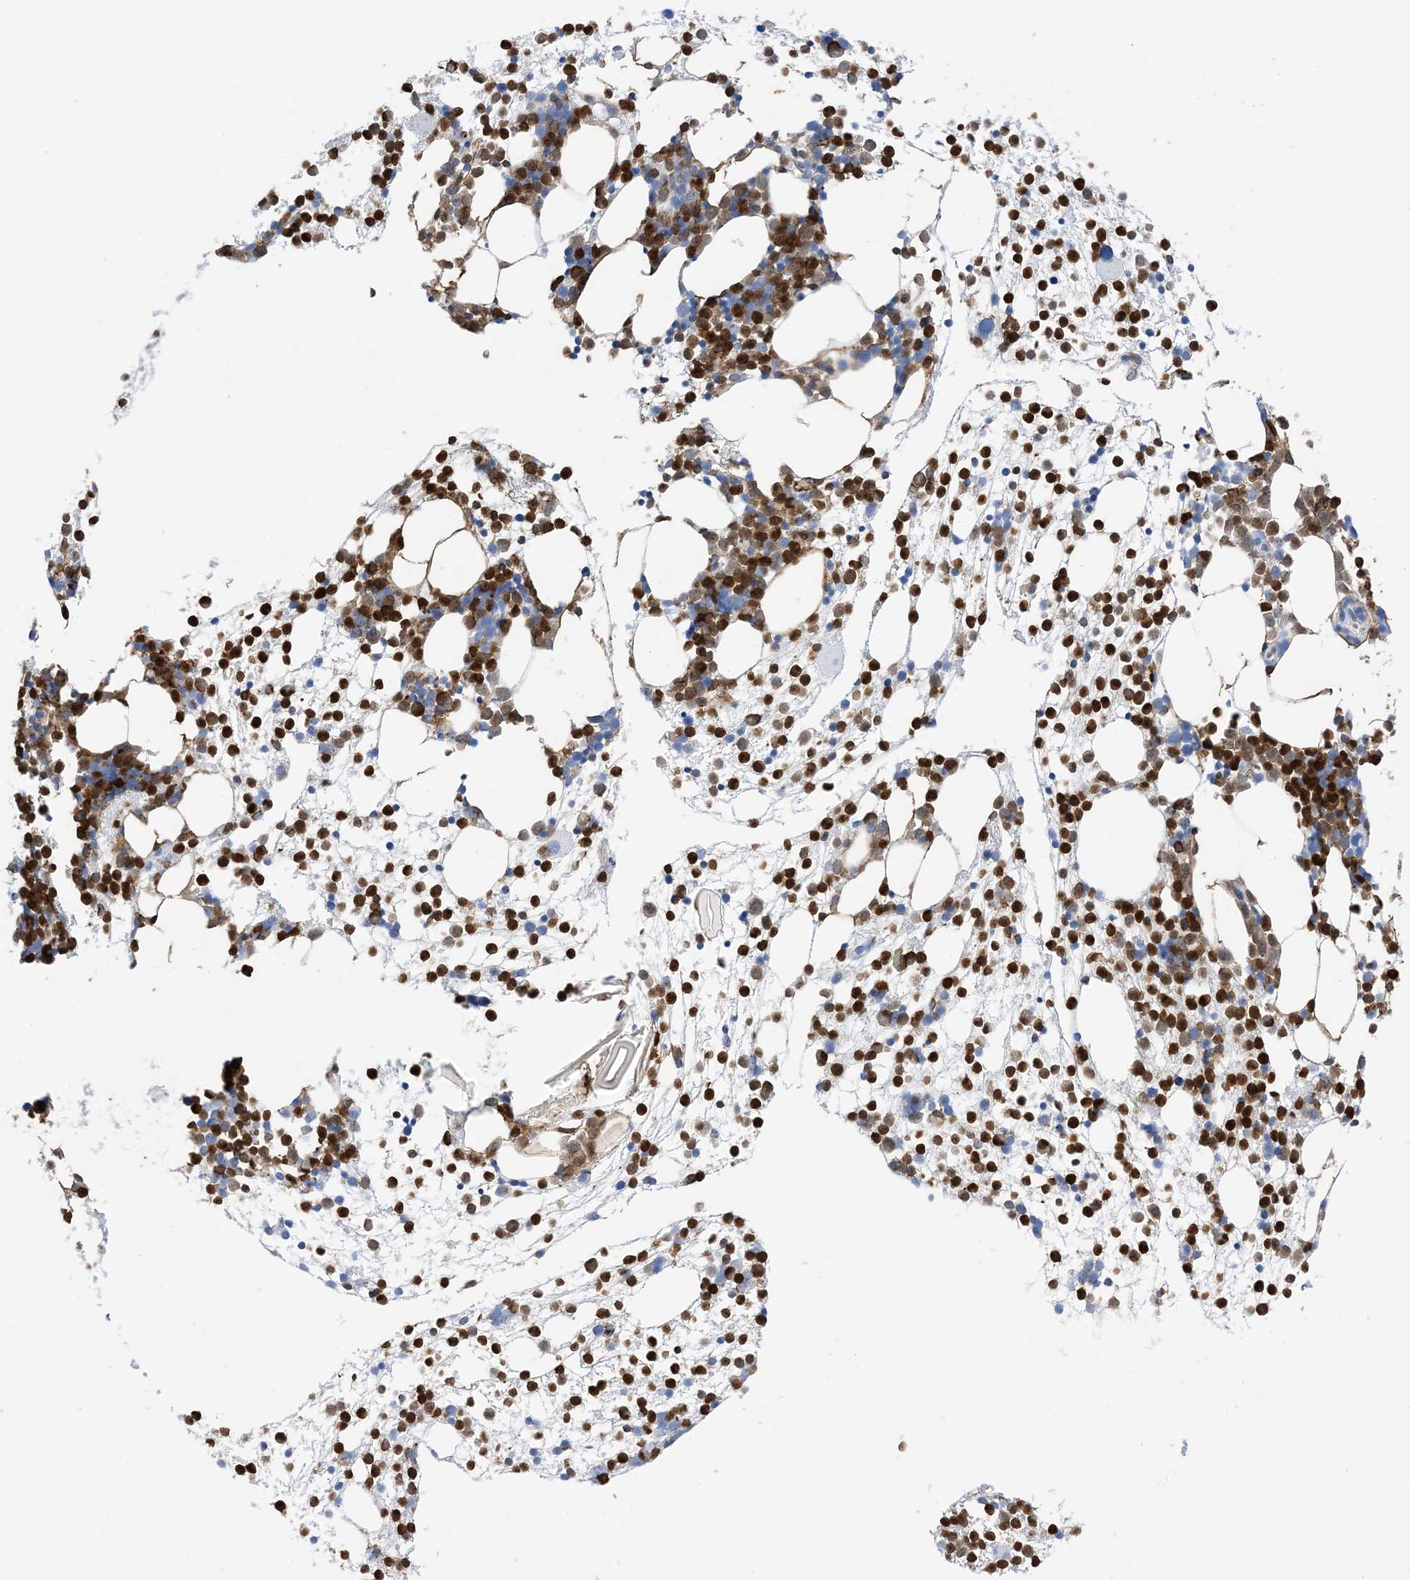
{"staining": {"intensity": "strong", "quantity": "25%-75%", "location": "cytoplasmic/membranous,nuclear"}, "tissue": "bone marrow", "cell_type": "Hematopoietic cells", "image_type": "normal", "snomed": [{"axis": "morphology", "description": "Normal tissue, NOS"}, {"axis": "topography", "description": "Bone marrow"}], "caption": "This photomicrograph reveals benign bone marrow stained with IHC to label a protein in brown. The cytoplasmic/membranous,nuclear of hematopoietic cells show strong positivity for the protein. Nuclei are counter-stained blue.", "gene": "ANXA1", "patient": {"sex": "male", "age": 54}}